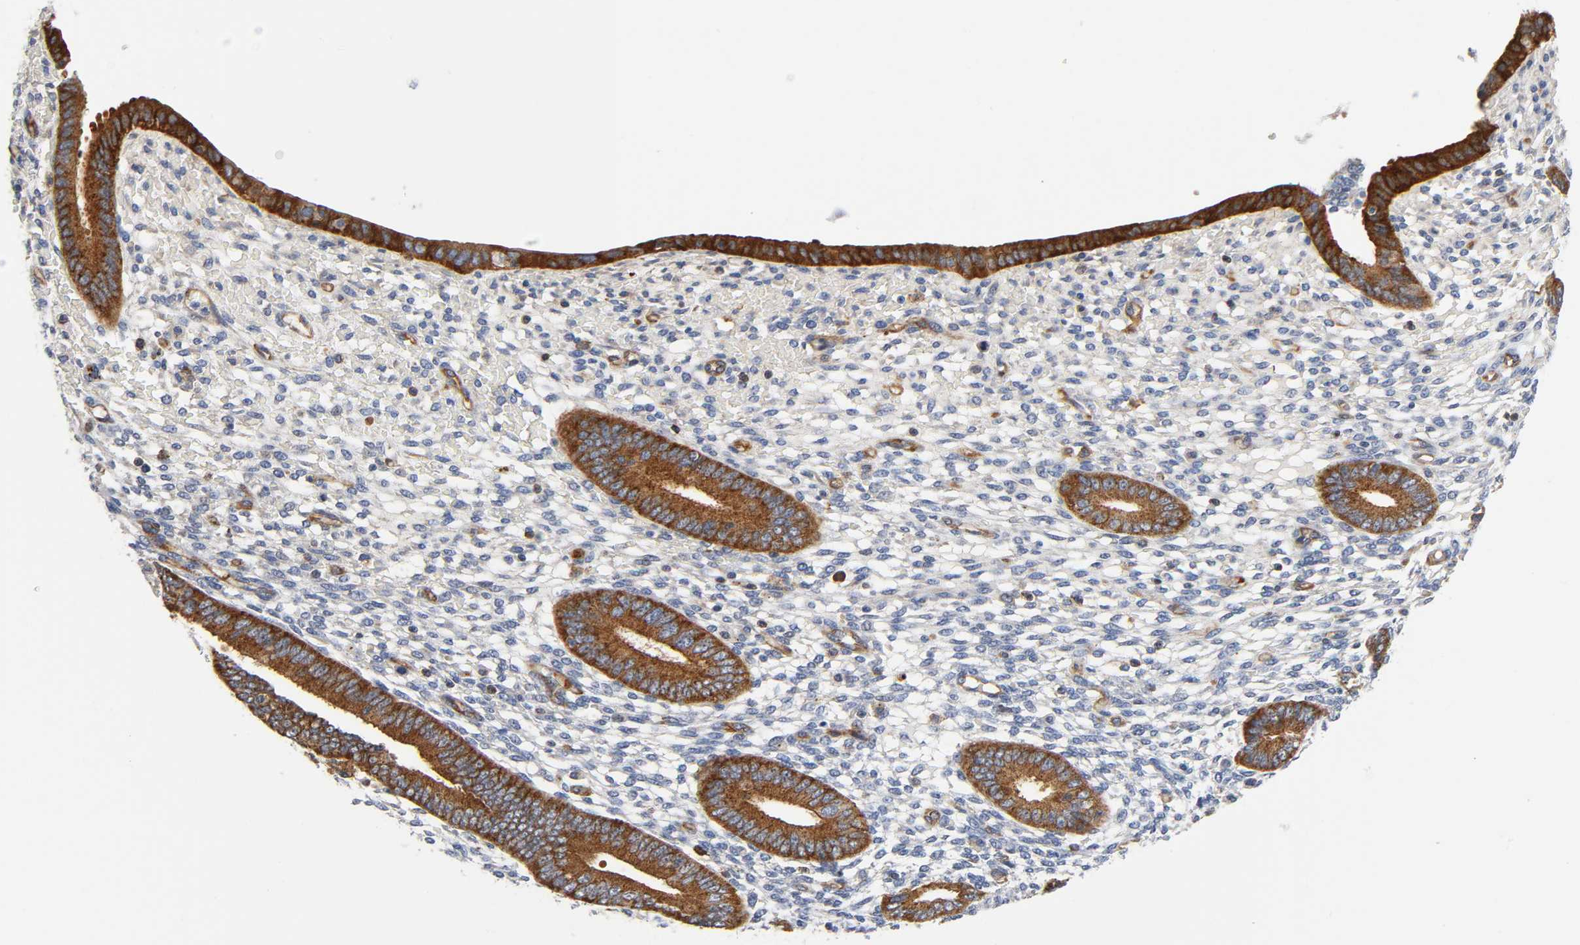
{"staining": {"intensity": "negative", "quantity": "none", "location": "none"}, "tissue": "endometrium", "cell_type": "Cells in endometrial stroma", "image_type": "normal", "snomed": [{"axis": "morphology", "description": "Normal tissue, NOS"}, {"axis": "topography", "description": "Endometrium"}], "caption": "DAB (3,3'-diaminobenzidine) immunohistochemical staining of benign endometrium demonstrates no significant expression in cells in endometrial stroma.", "gene": "CD2AP", "patient": {"sex": "female", "age": 42}}